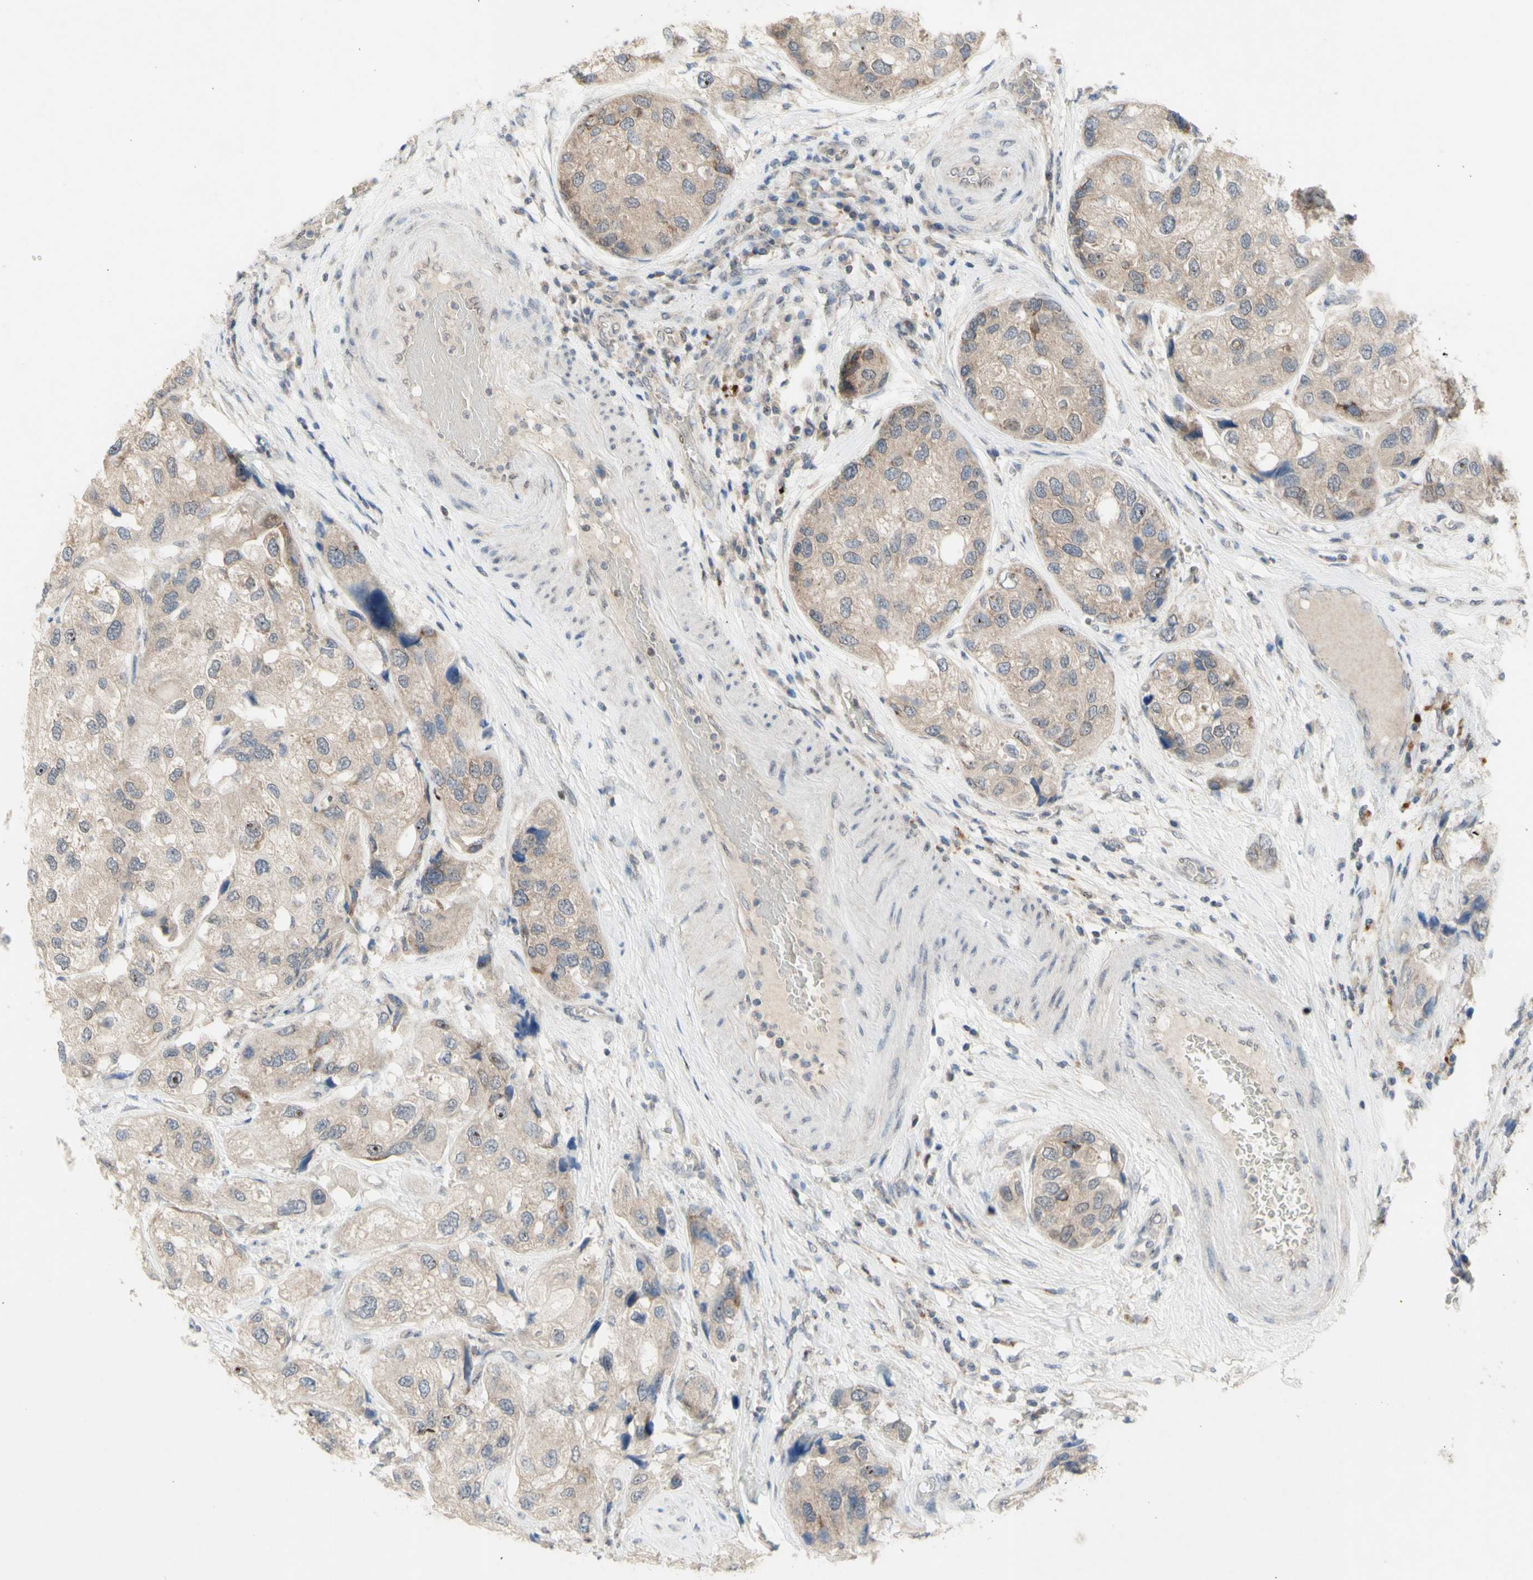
{"staining": {"intensity": "weak", "quantity": ">75%", "location": "cytoplasmic/membranous"}, "tissue": "urothelial cancer", "cell_type": "Tumor cells", "image_type": "cancer", "snomed": [{"axis": "morphology", "description": "Urothelial carcinoma, High grade"}, {"axis": "topography", "description": "Urinary bladder"}], "caption": "Immunohistochemical staining of human urothelial carcinoma (high-grade) reveals weak cytoplasmic/membranous protein expression in about >75% of tumor cells.", "gene": "NLRP1", "patient": {"sex": "female", "age": 64}}